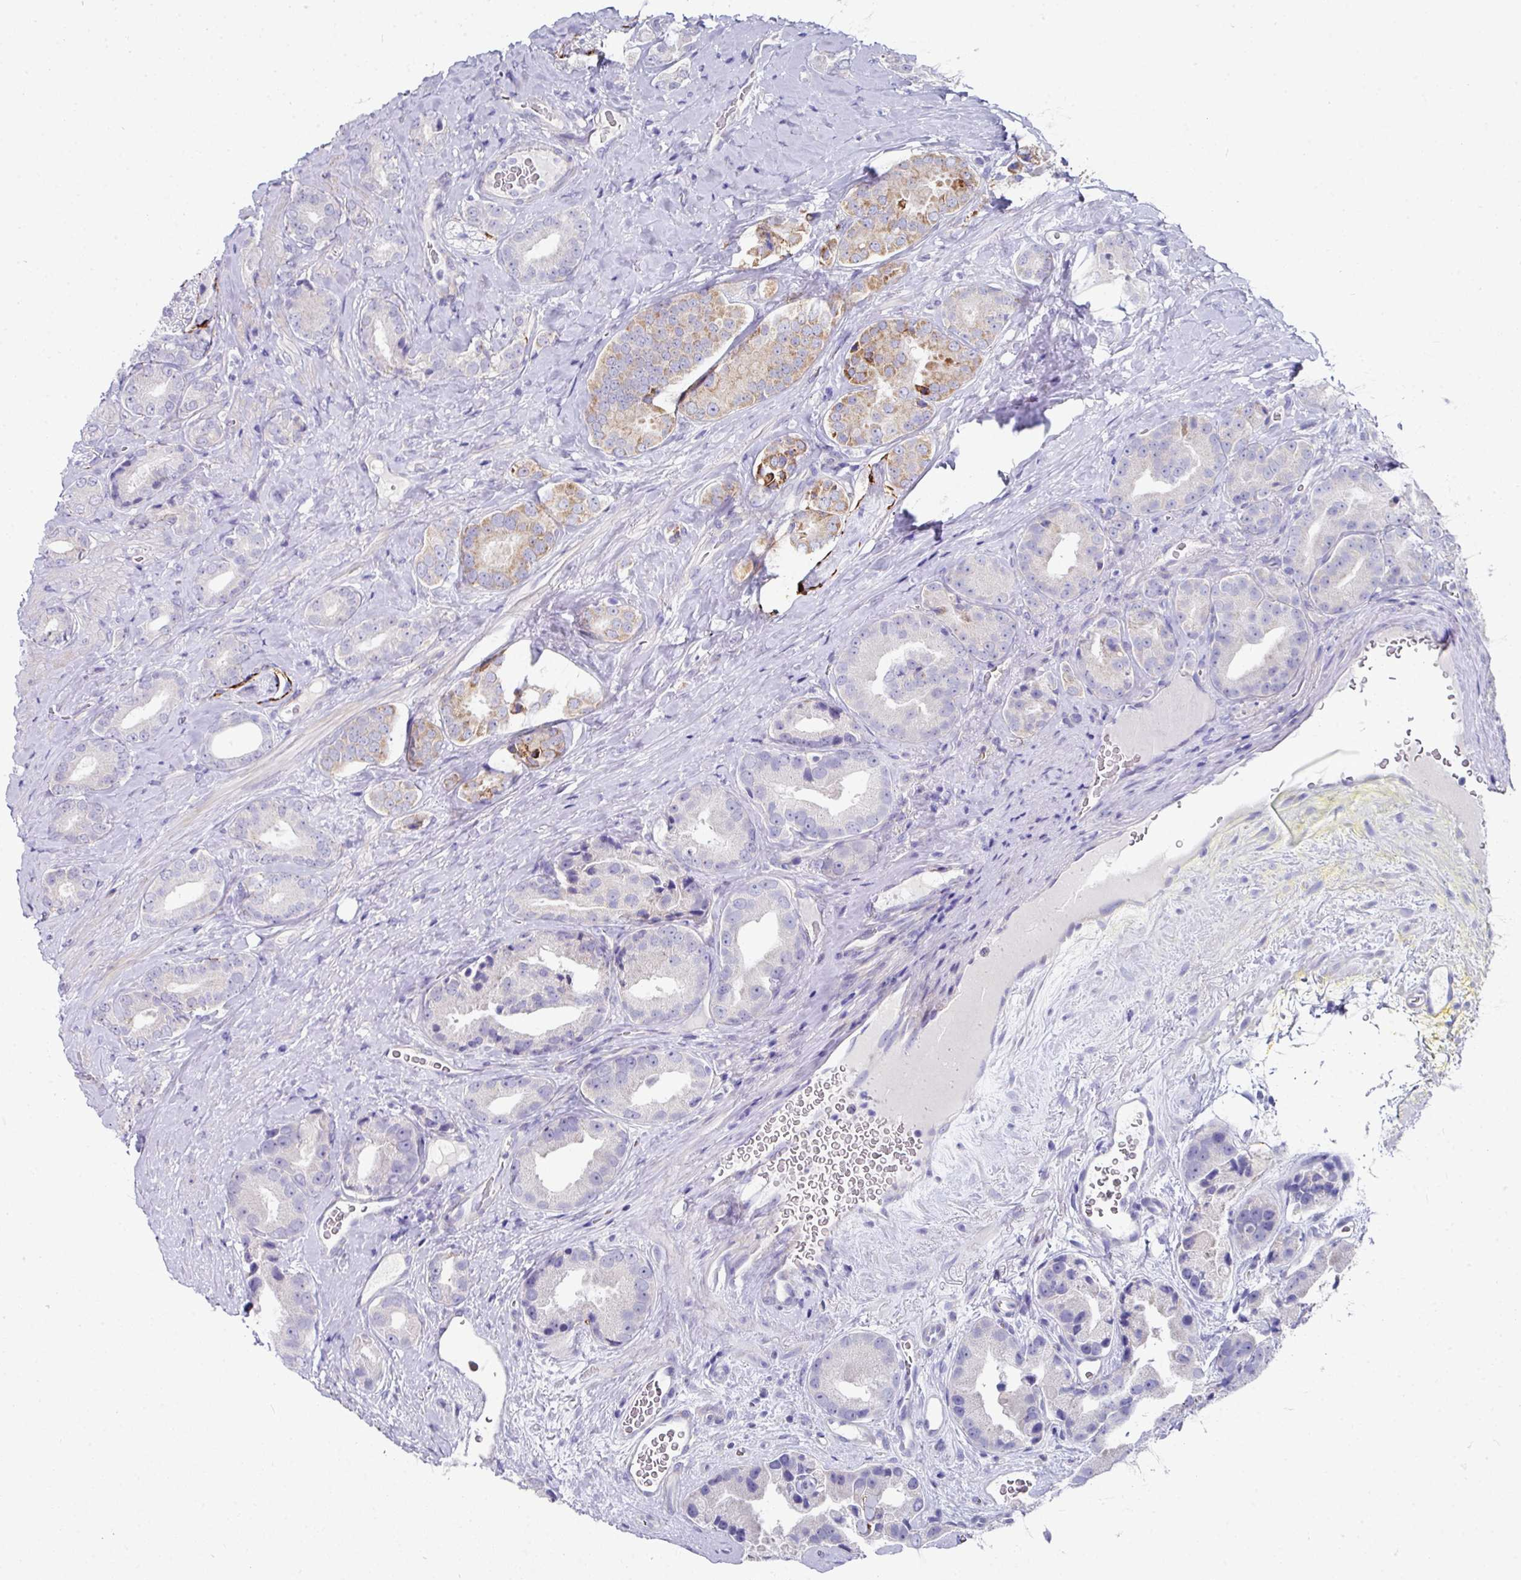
{"staining": {"intensity": "moderate", "quantity": "<25%", "location": "cytoplasmic/membranous"}, "tissue": "prostate cancer", "cell_type": "Tumor cells", "image_type": "cancer", "snomed": [{"axis": "morphology", "description": "Adenocarcinoma, High grade"}, {"axis": "topography", "description": "Prostate"}], "caption": "This image reveals immunohistochemistry staining of prostate cancer (high-grade adenocarcinoma), with low moderate cytoplasmic/membranous expression in approximately <25% of tumor cells.", "gene": "CLDN1", "patient": {"sex": "male", "age": 63}}